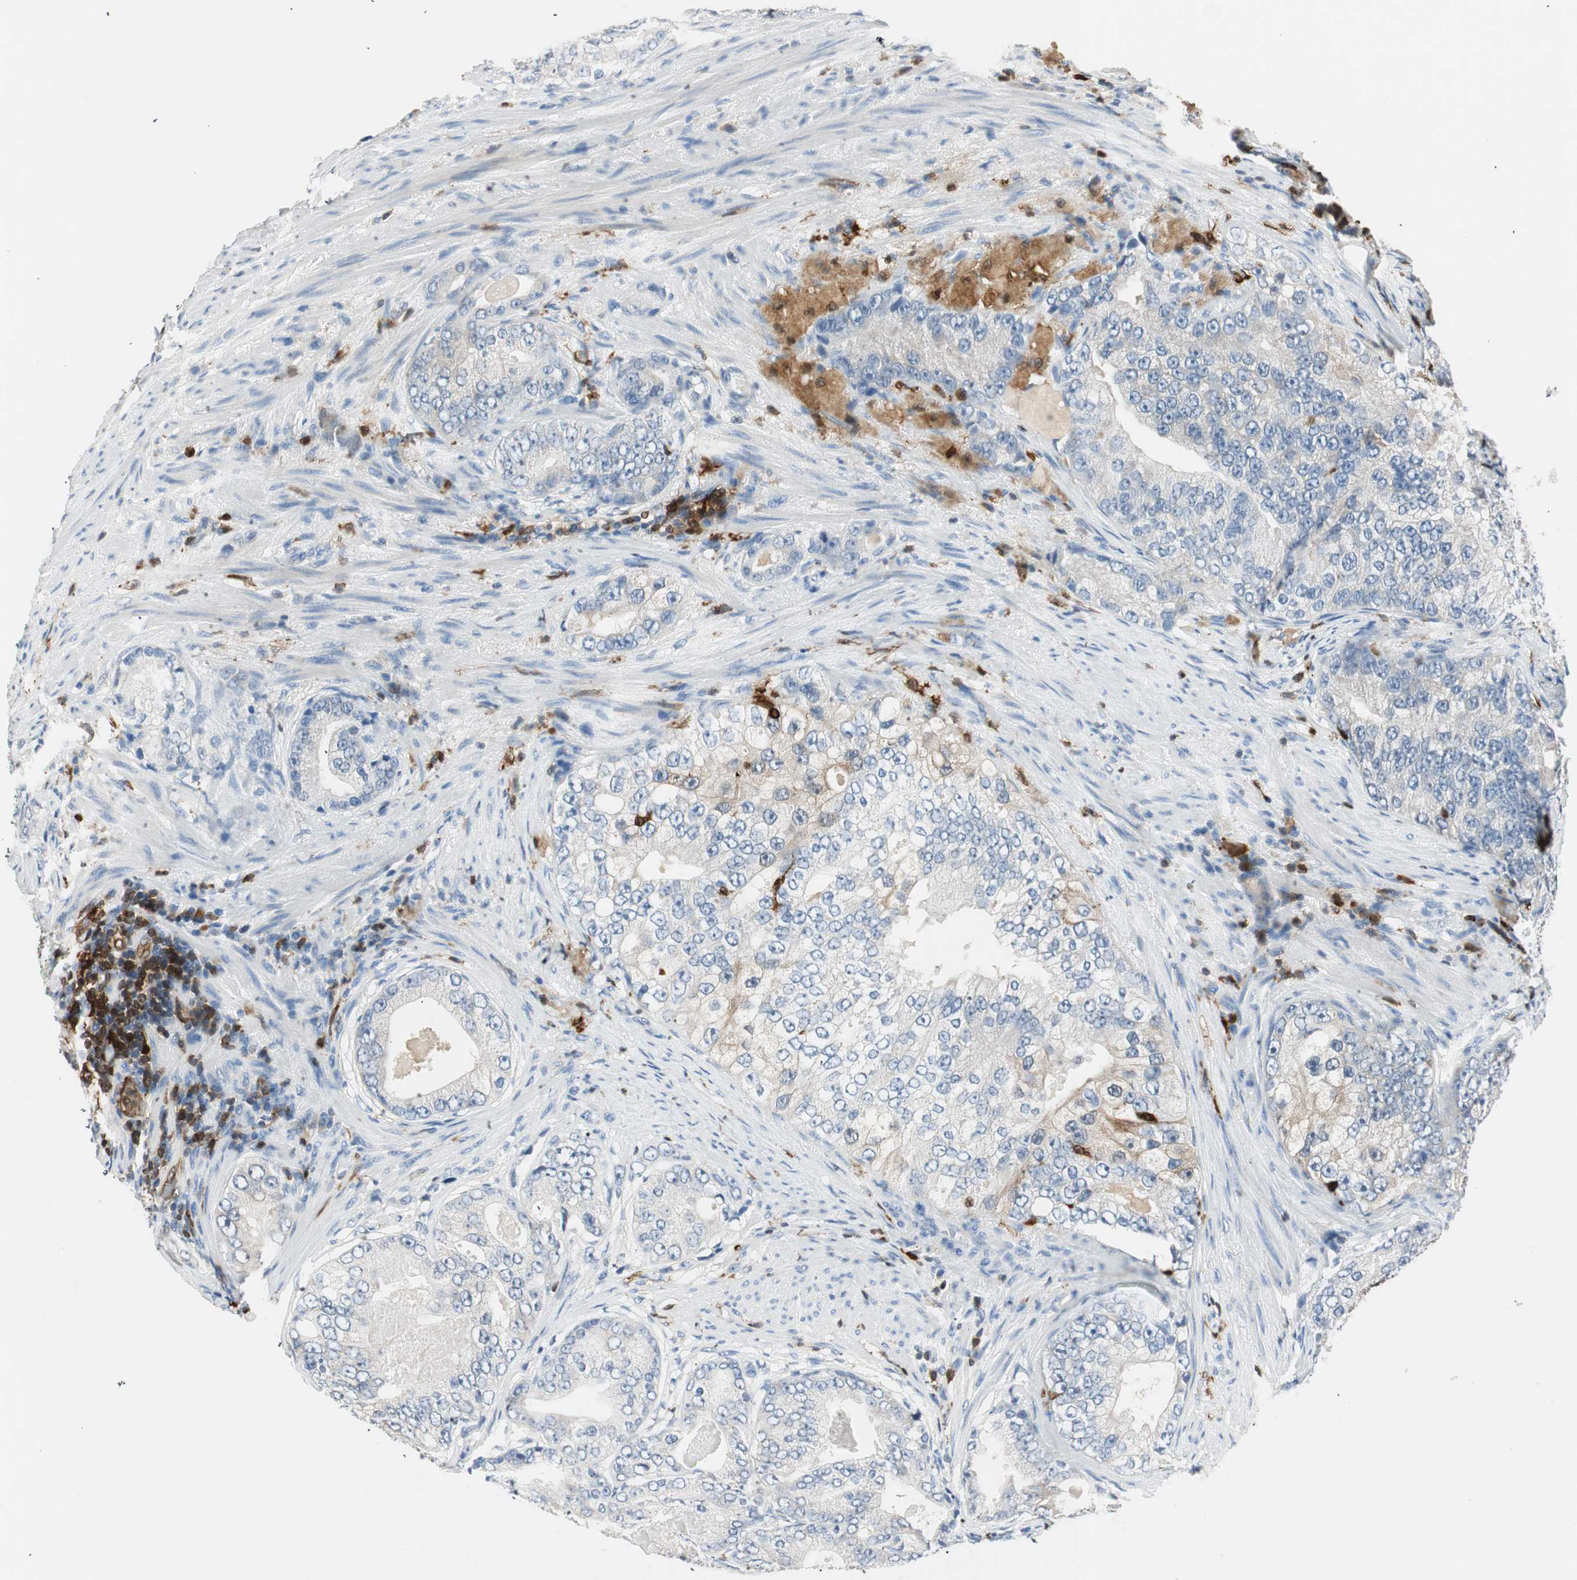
{"staining": {"intensity": "negative", "quantity": "none", "location": "none"}, "tissue": "prostate cancer", "cell_type": "Tumor cells", "image_type": "cancer", "snomed": [{"axis": "morphology", "description": "Adenocarcinoma, High grade"}, {"axis": "topography", "description": "Prostate"}], "caption": "Prostate cancer (adenocarcinoma (high-grade)) was stained to show a protein in brown. There is no significant positivity in tumor cells.", "gene": "COTL1", "patient": {"sex": "male", "age": 66}}